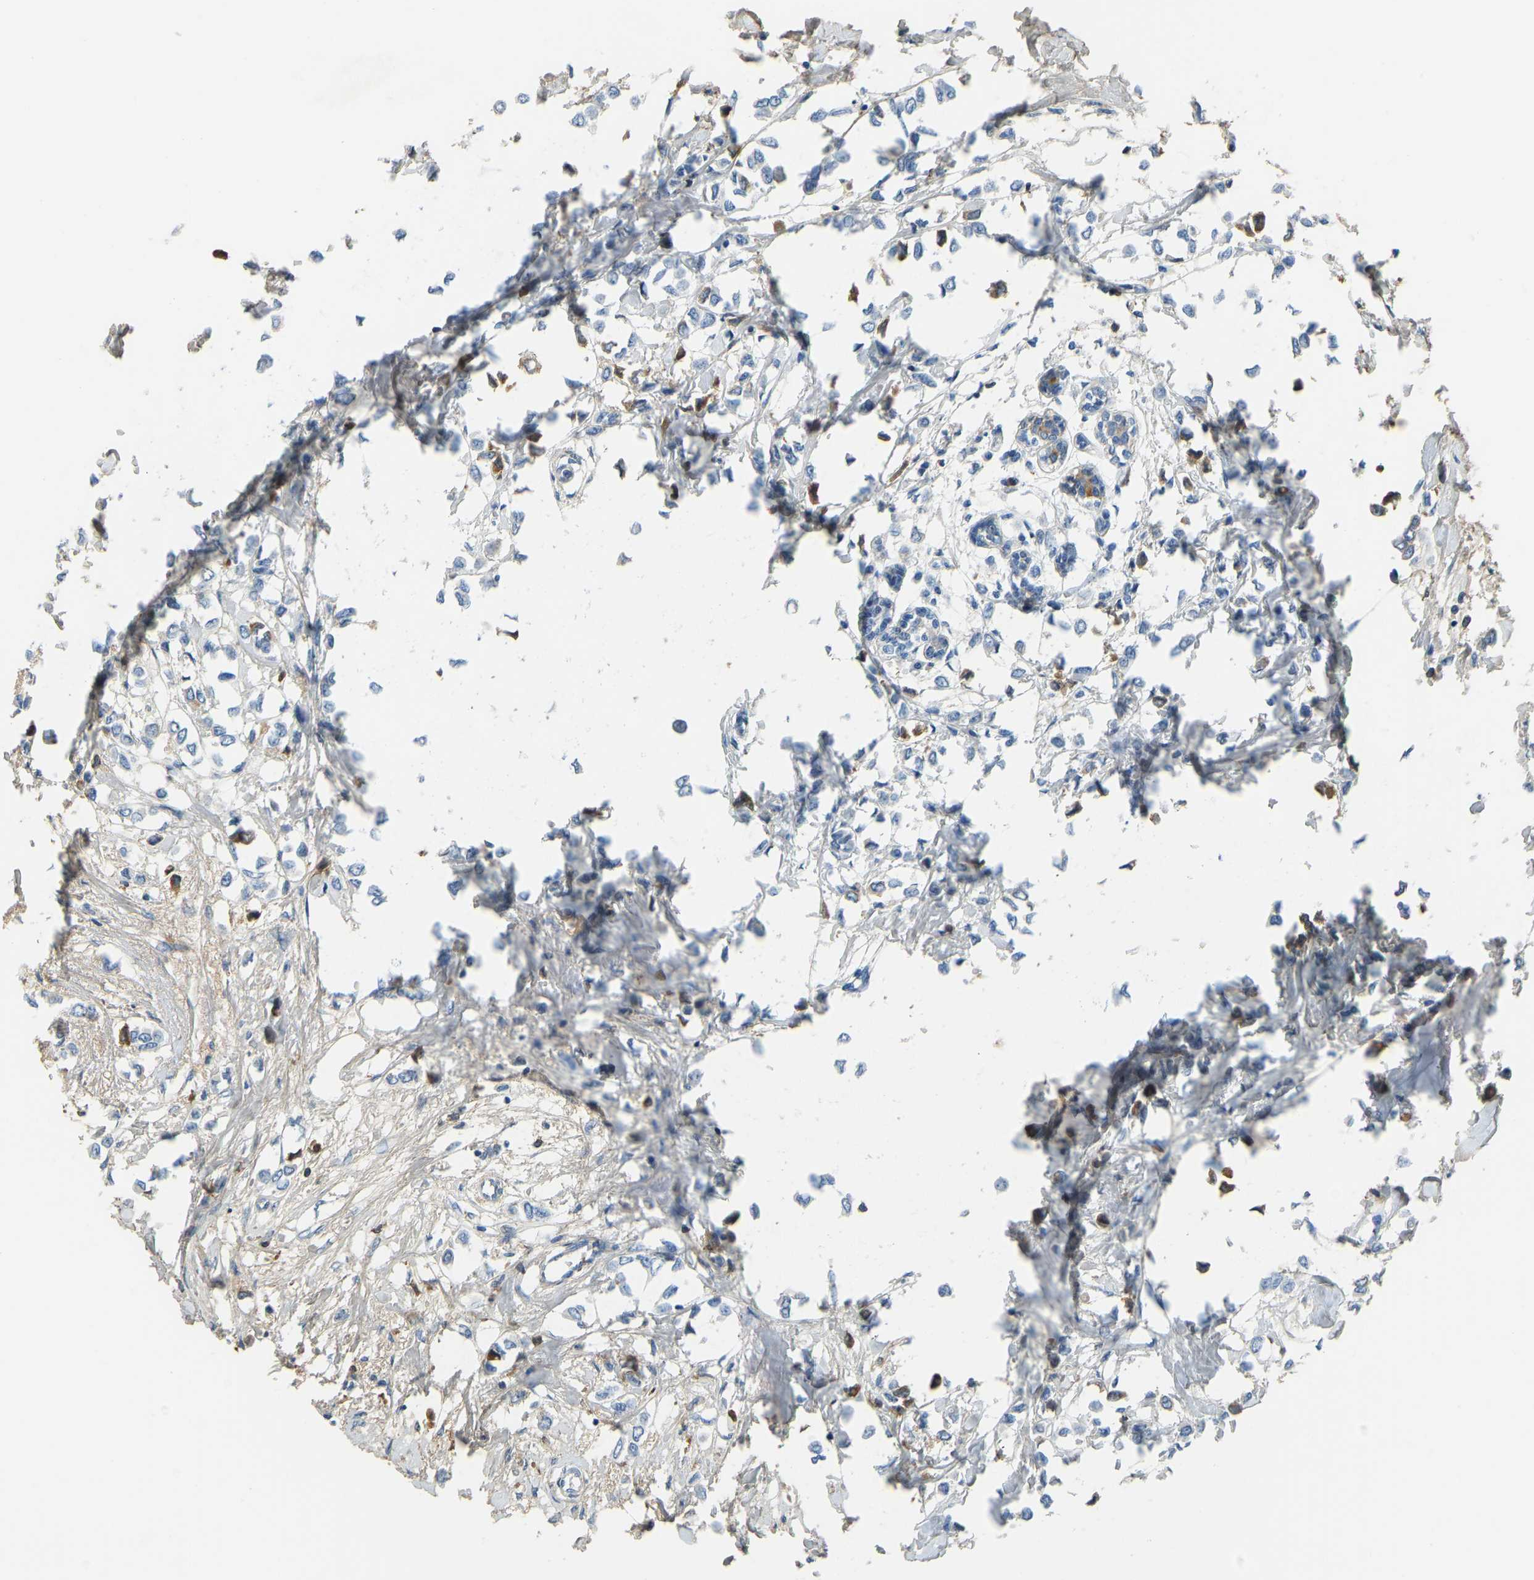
{"staining": {"intensity": "negative", "quantity": "none", "location": "none"}, "tissue": "breast cancer", "cell_type": "Tumor cells", "image_type": "cancer", "snomed": [{"axis": "morphology", "description": "Lobular carcinoma"}, {"axis": "topography", "description": "Breast"}], "caption": "Protein analysis of lobular carcinoma (breast) exhibits no significant positivity in tumor cells.", "gene": "THBS4", "patient": {"sex": "female", "age": 51}}